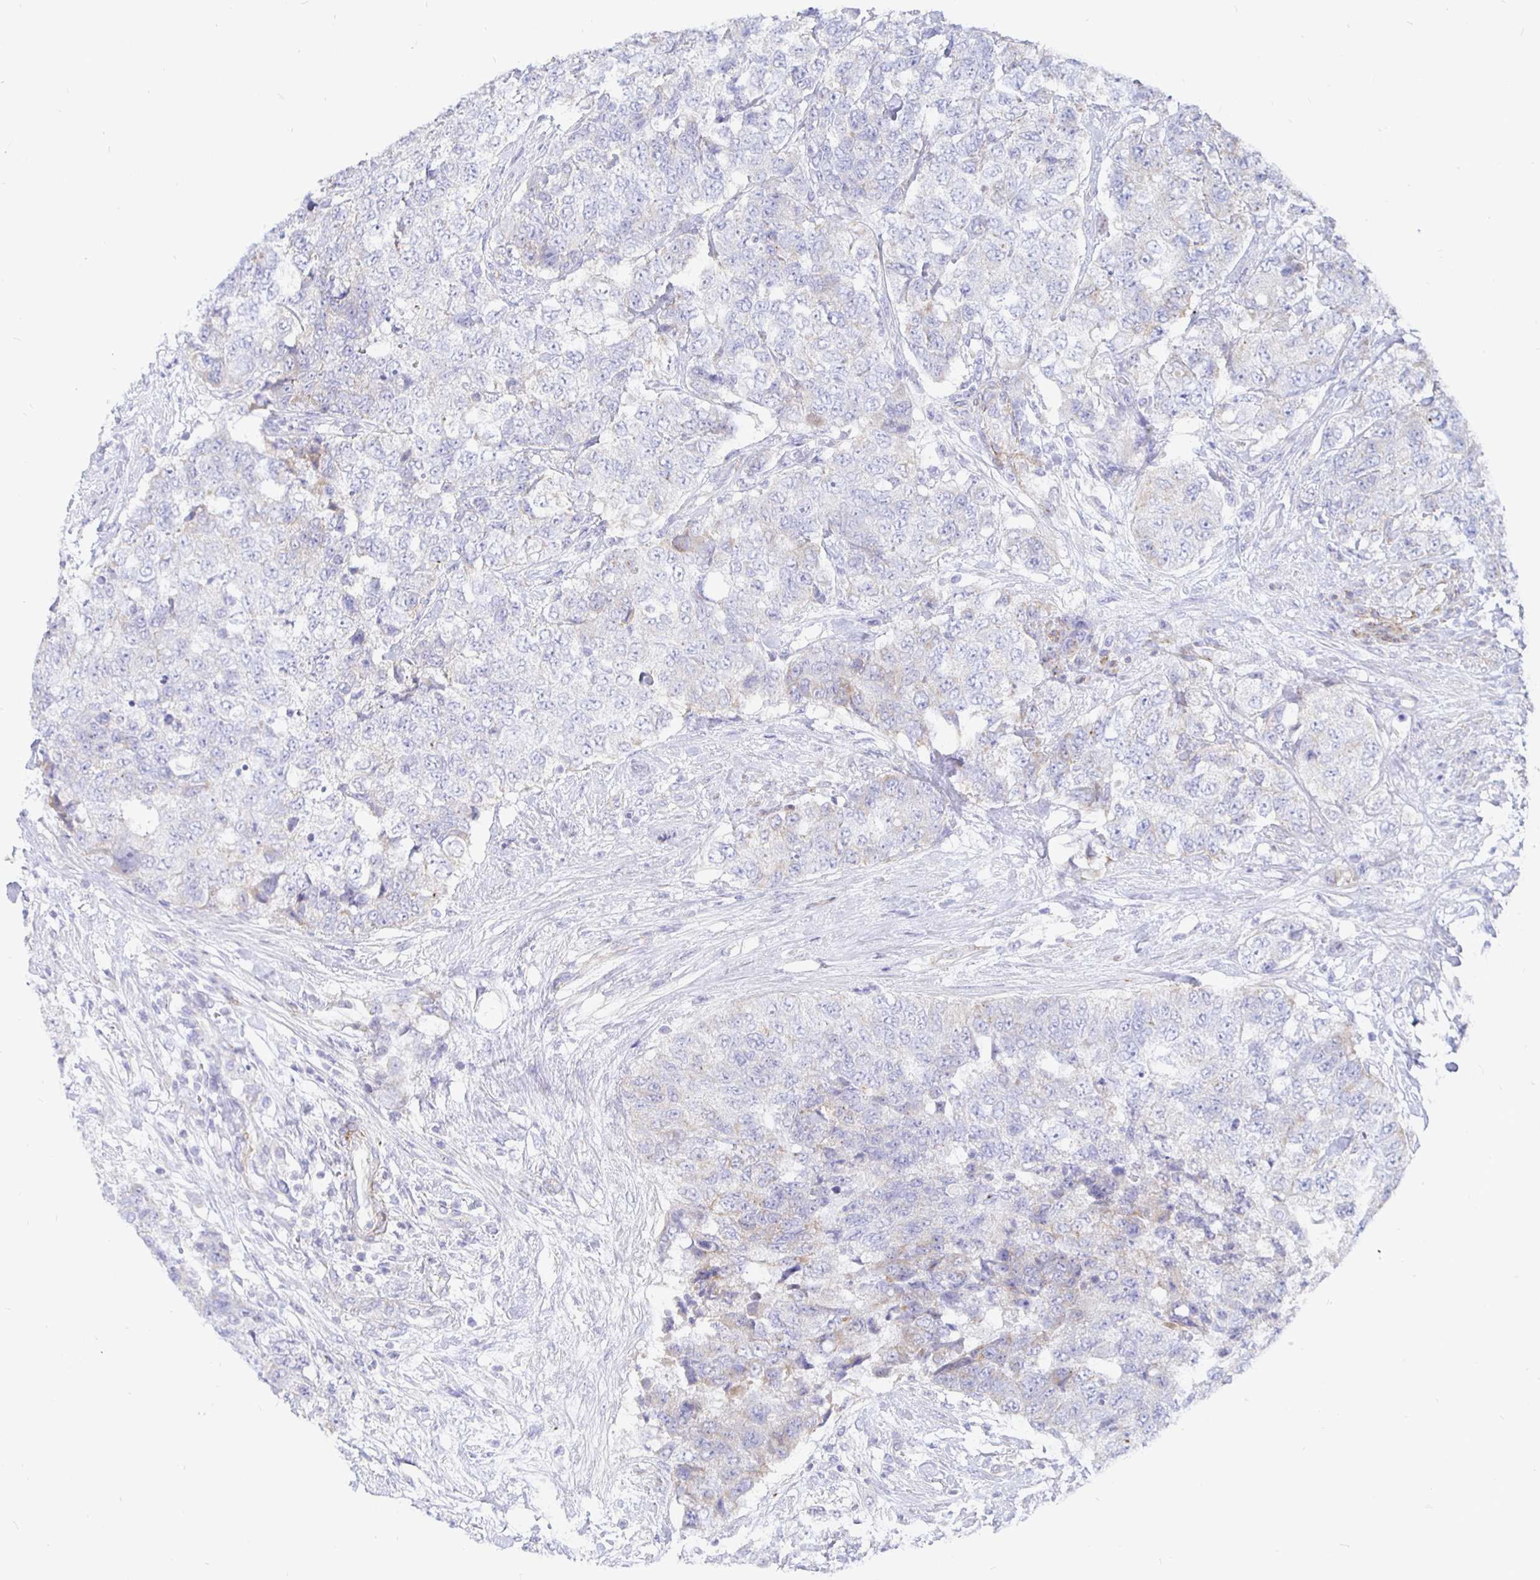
{"staining": {"intensity": "negative", "quantity": "none", "location": "none"}, "tissue": "urothelial cancer", "cell_type": "Tumor cells", "image_type": "cancer", "snomed": [{"axis": "morphology", "description": "Urothelial carcinoma, High grade"}, {"axis": "topography", "description": "Urinary bladder"}], "caption": "Human urothelial cancer stained for a protein using IHC shows no staining in tumor cells.", "gene": "COX16", "patient": {"sex": "female", "age": 78}}